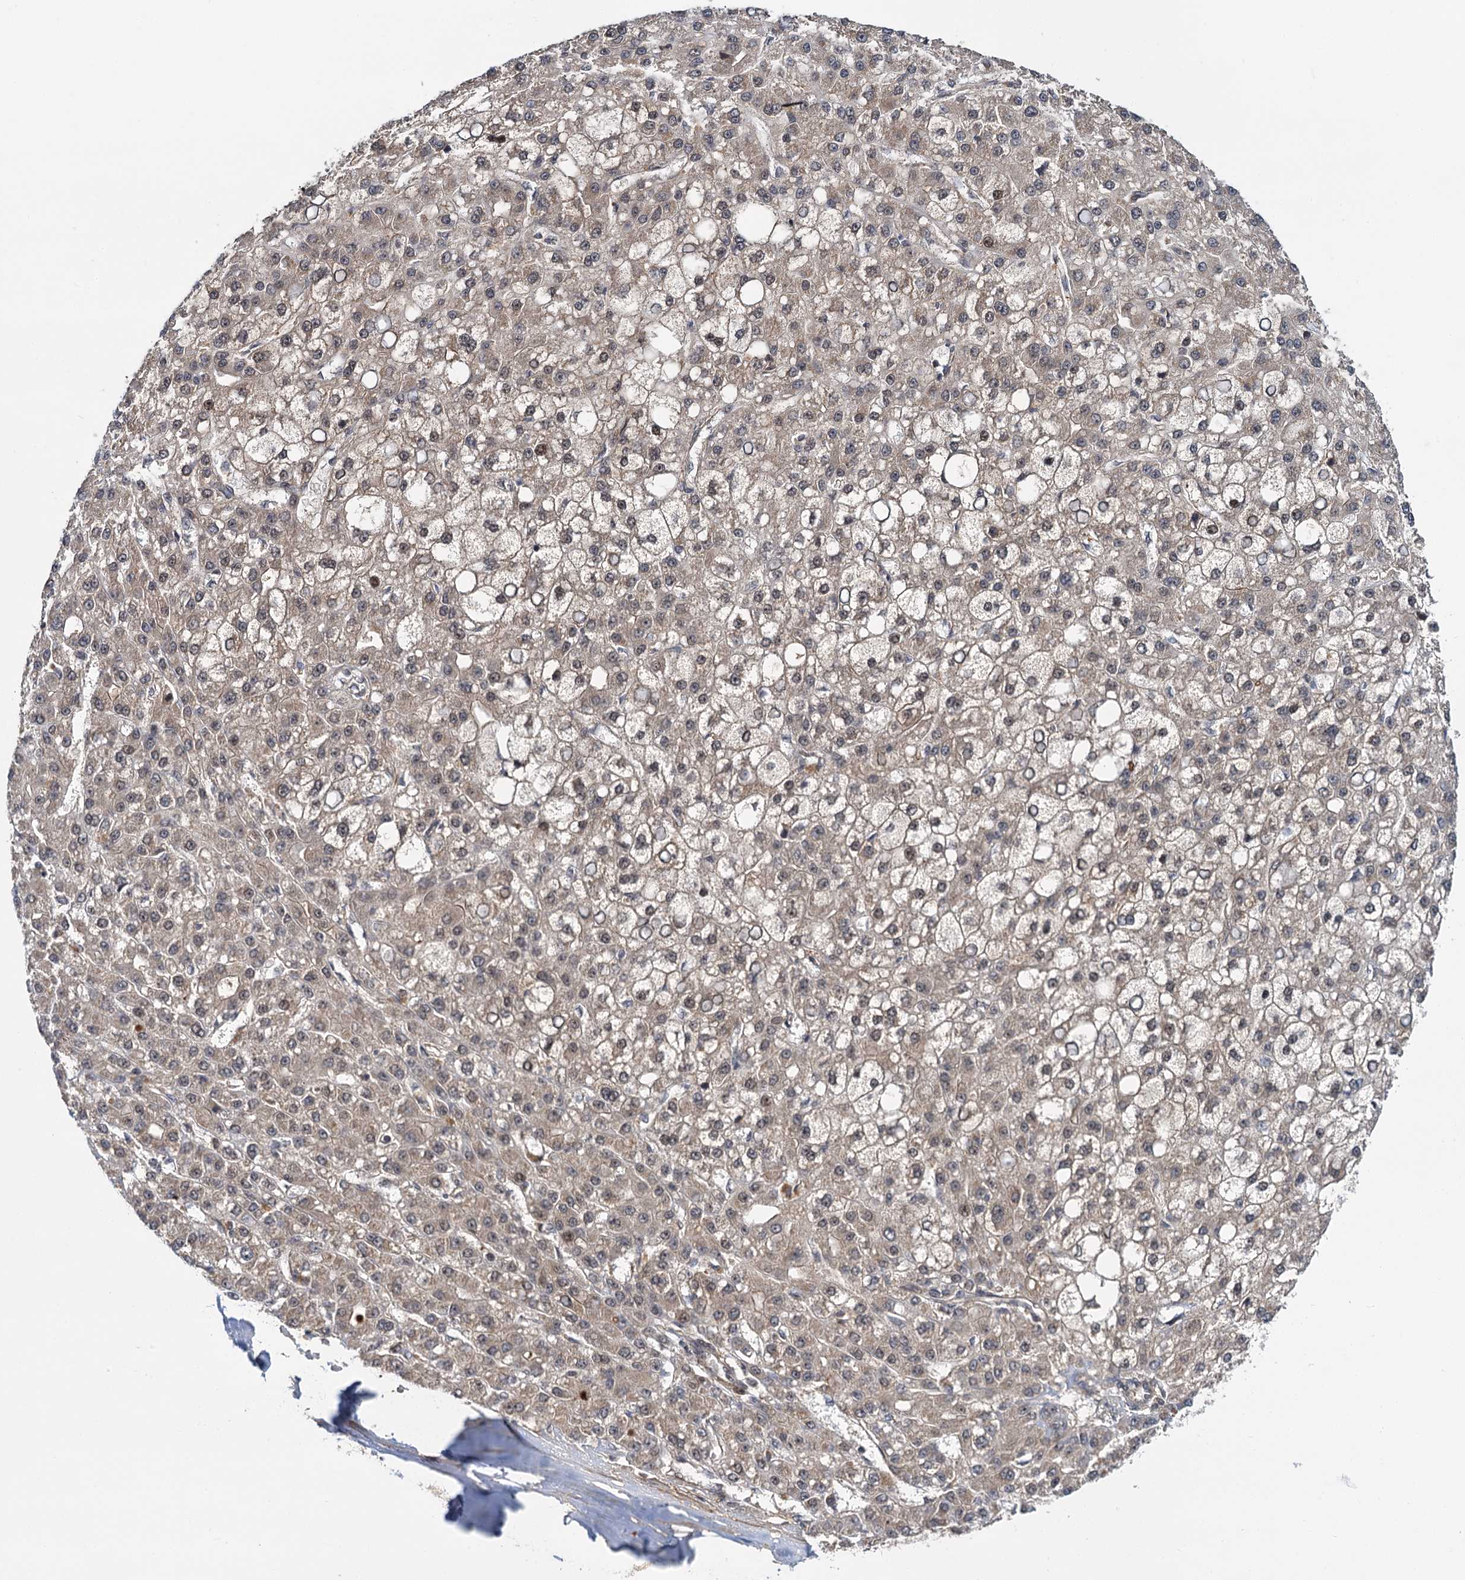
{"staining": {"intensity": "weak", "quantity": ">75%", "location": "cytoplasmic/membranous,nuclear"}, "tissue": "liver cancer", "cell_type": "Tumor cells", "image_type": "cancer", "snomed": [{"axis": "morphology", "description": "Carcinoma, Hepatocellular, NOS"}, {"axis": "topography", "description": "Liver"}], "caption": "Protein expression analysis of human liver cancer reveals weak cytoplasmic/membranous and nuclear staining in about >75% of tumor cells.", "gene": "MBD6", "patient": {"sex": "male", "age": 67}}